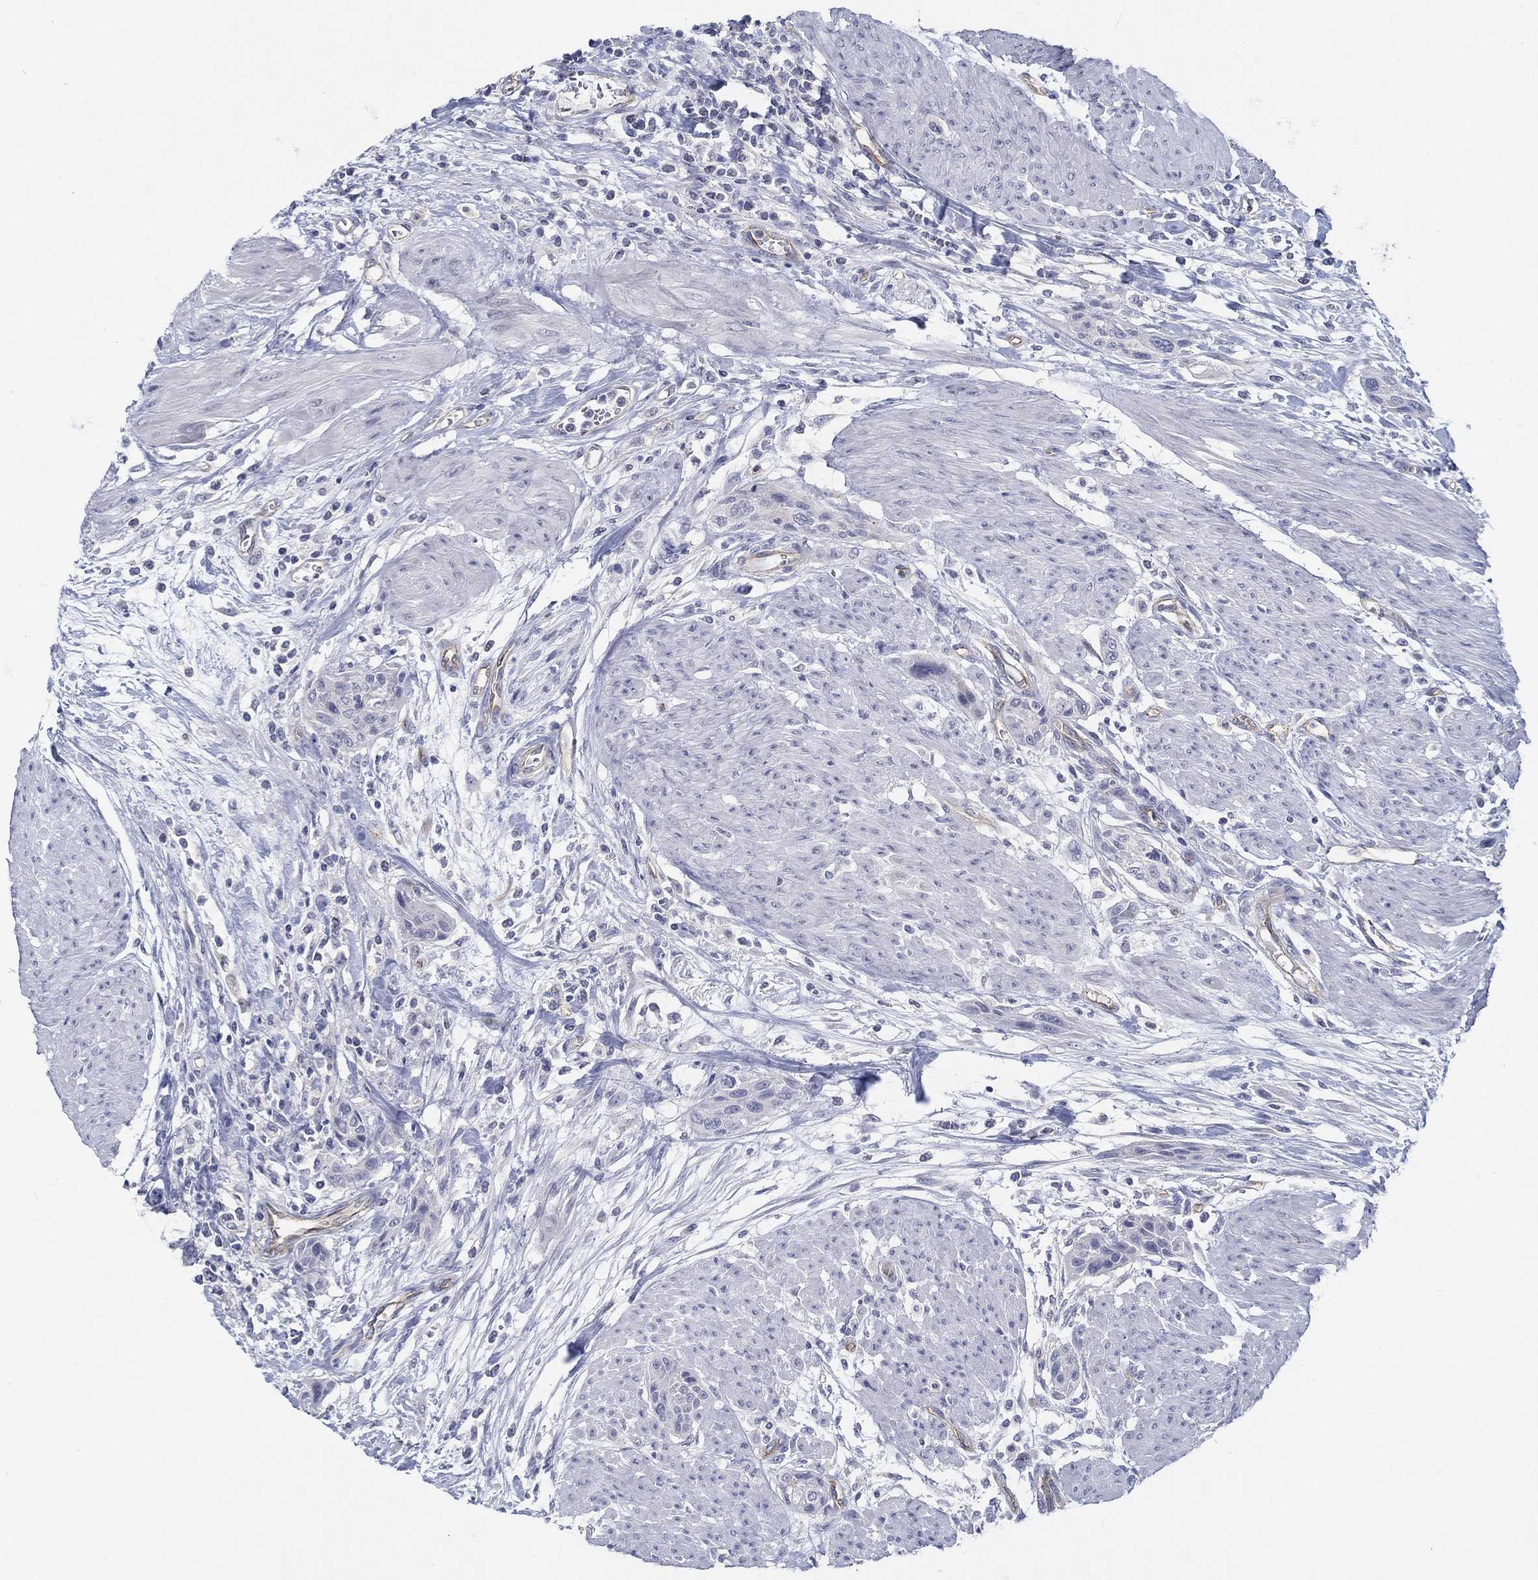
{"staining": {"intensity": "negative", "quantity": "none", "location": "none"}, "tissue": "urothelial cancer", "cell_type": "Tumor cells", "image_type": "cancer", "snomed": [{"axis": "morphology", "description": "Urothelial carcinoma, High grade"}, {"axis": "topography", "description": "Urinary bladder"}], "caption": "Micrograph shows no significant protein positivity in tumor cells of high-grade urothelial carcinoma.", "gene": "GJA5", "patient": {"sex": "male", "age": 35}}